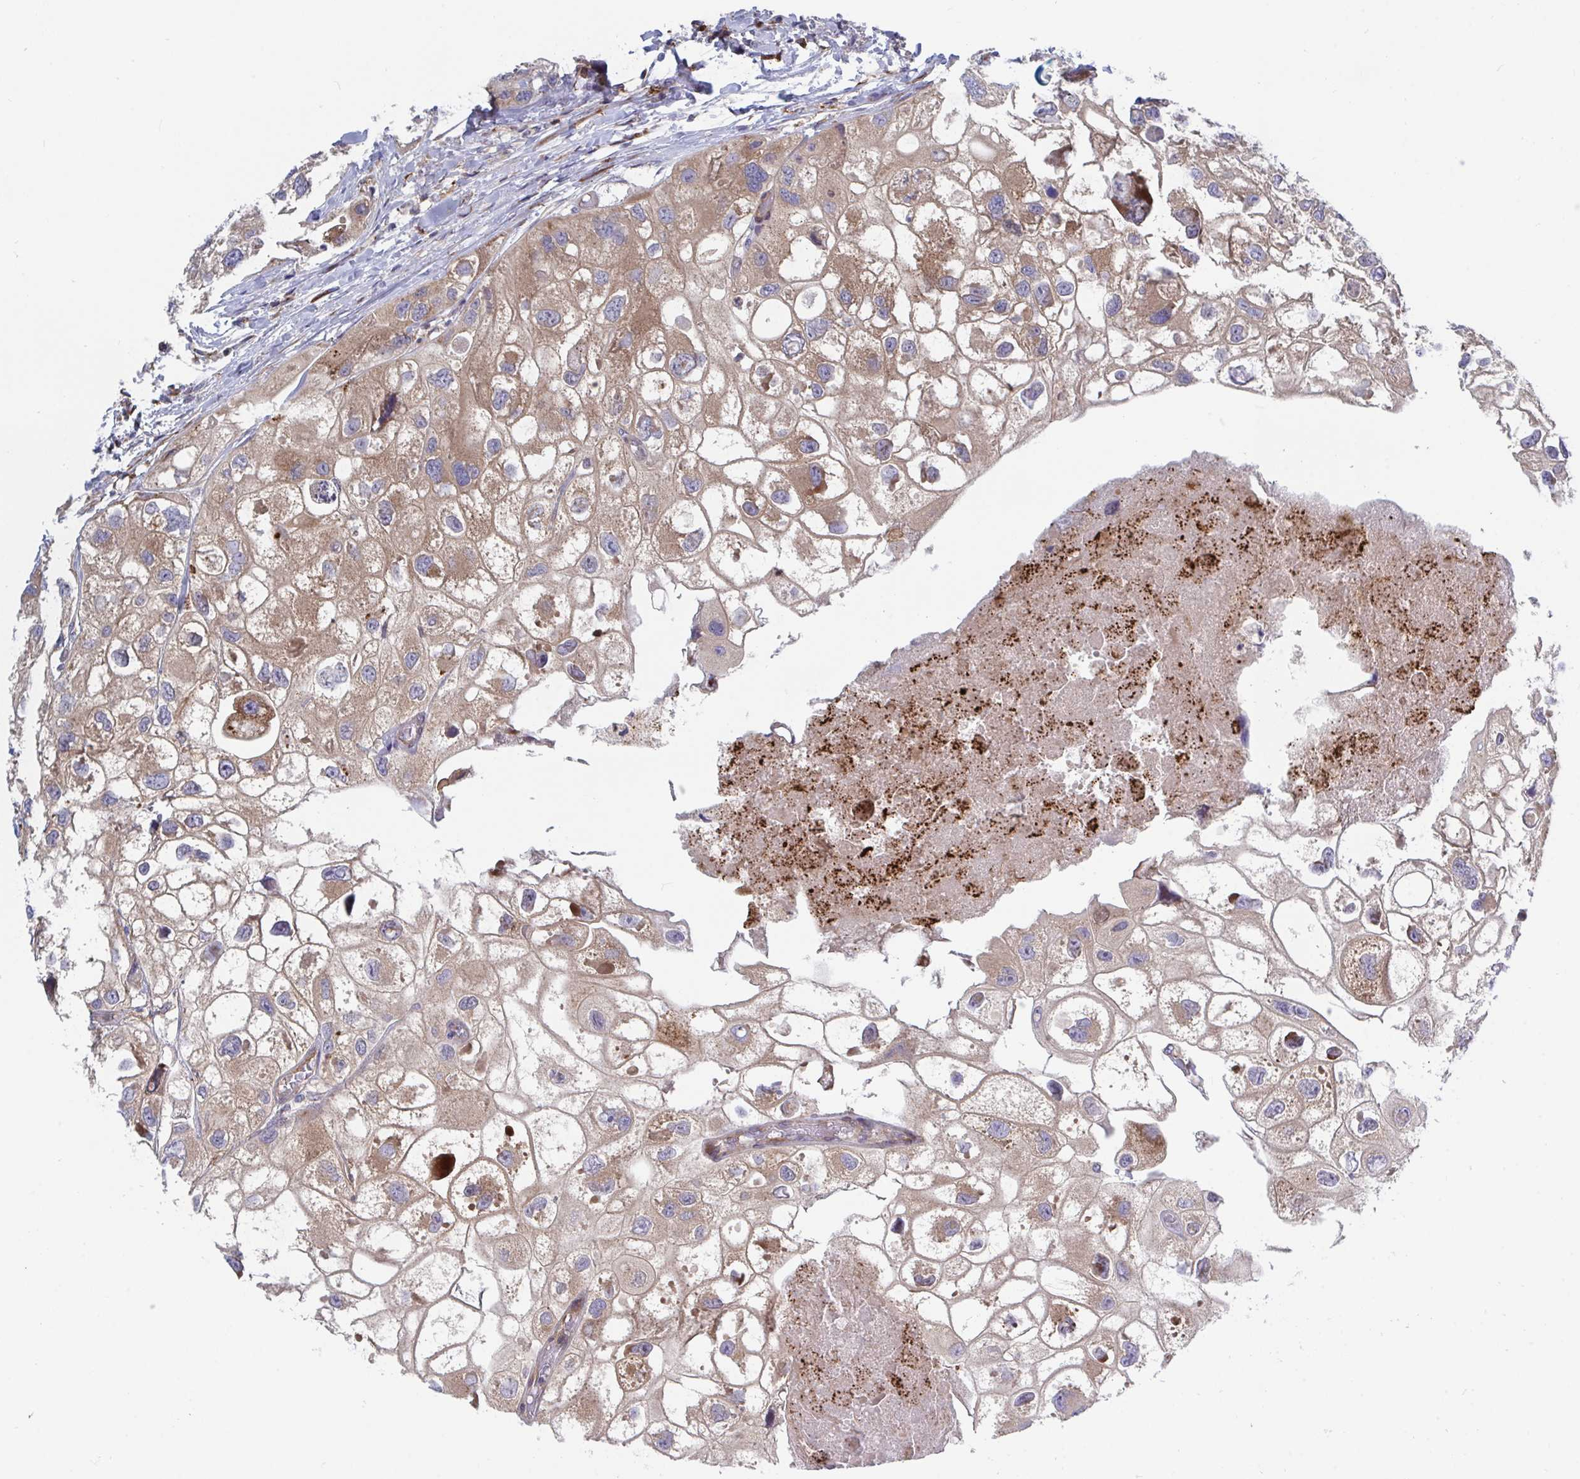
{"staining": {"intensity": "moderate", "quantity": ">75%", "location": "cytoplasmic/membranous"}, "tissue": "urothelial cancer", "cell_type": "Tumor cells", "image_type": "cancer", "snomed": [{"axis": "morphology", "description": "Urothelial carcinoma, High grade"}, {"axis": "topography", "description": "Urinary bladder"}], "caption": "This is a micrograph of IHC staining of urothelial cancer, which shows moderate expression in the cytoplasmic/membranous of tumor cells.", "gene": "FRMD3", "patient": {"sex": "female", "age": 64}}